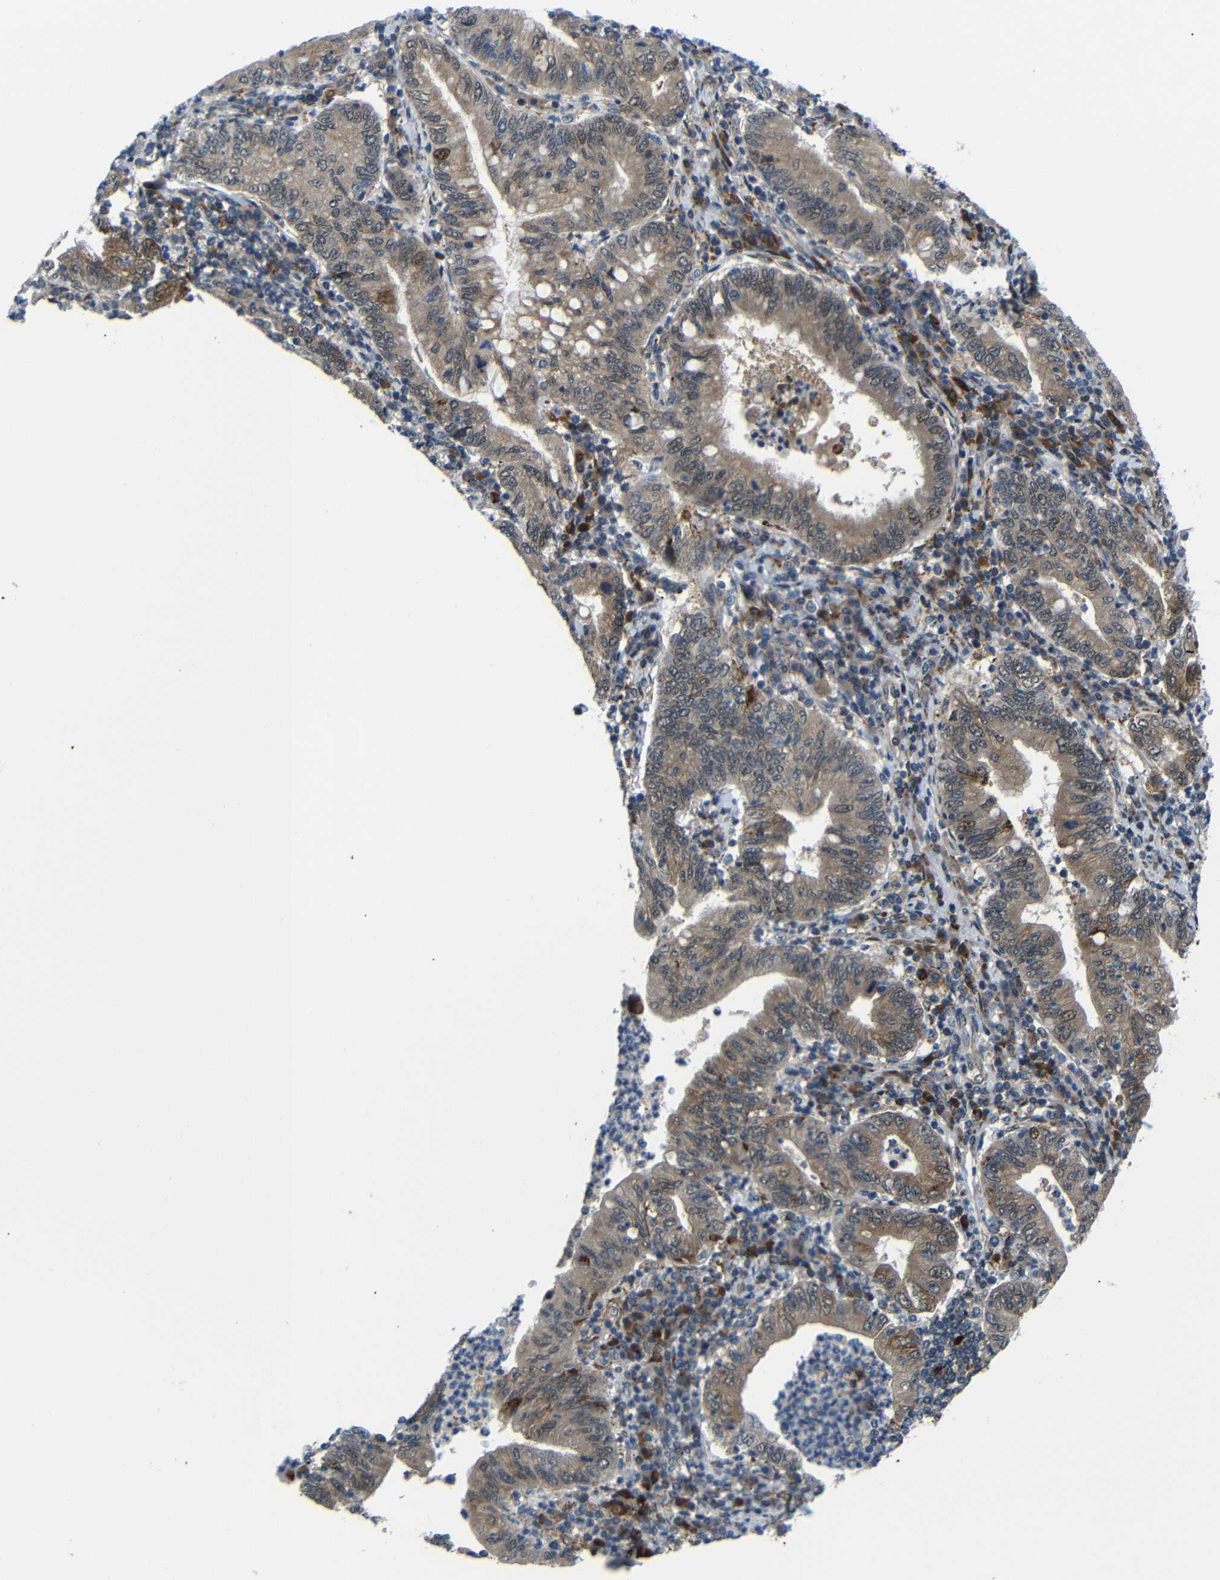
{"staining": {"intensity": "moderate", "quantity": ">75%", "location": "cytoplasmic/membranous"}, "tissue": "stomach cancer", "cell_type": "Tumor cells", "image_type": "cancer", "snomed": [{"axis": "morphology", "description": "Normal tissue, NOS"}, {"axis": "morphology", "description": "Adenocarcinoma, NOS"}, {"axis": "topography", "description": "Esophagus"}, {"axis": "topography", "description": "Stomach, upper"}, {"axis": "topography", "description": "Peripheral nerve tissue"}], "caption": "Protein staining by immunohistochemistry (IHC) reveals moderate cytoplasmic/membranous expression in approximately >75% of tumor cells in adenocarcinoma (stomach).", "gene": "SYDE1", "patient": {"sex": "male", "age": 62}}